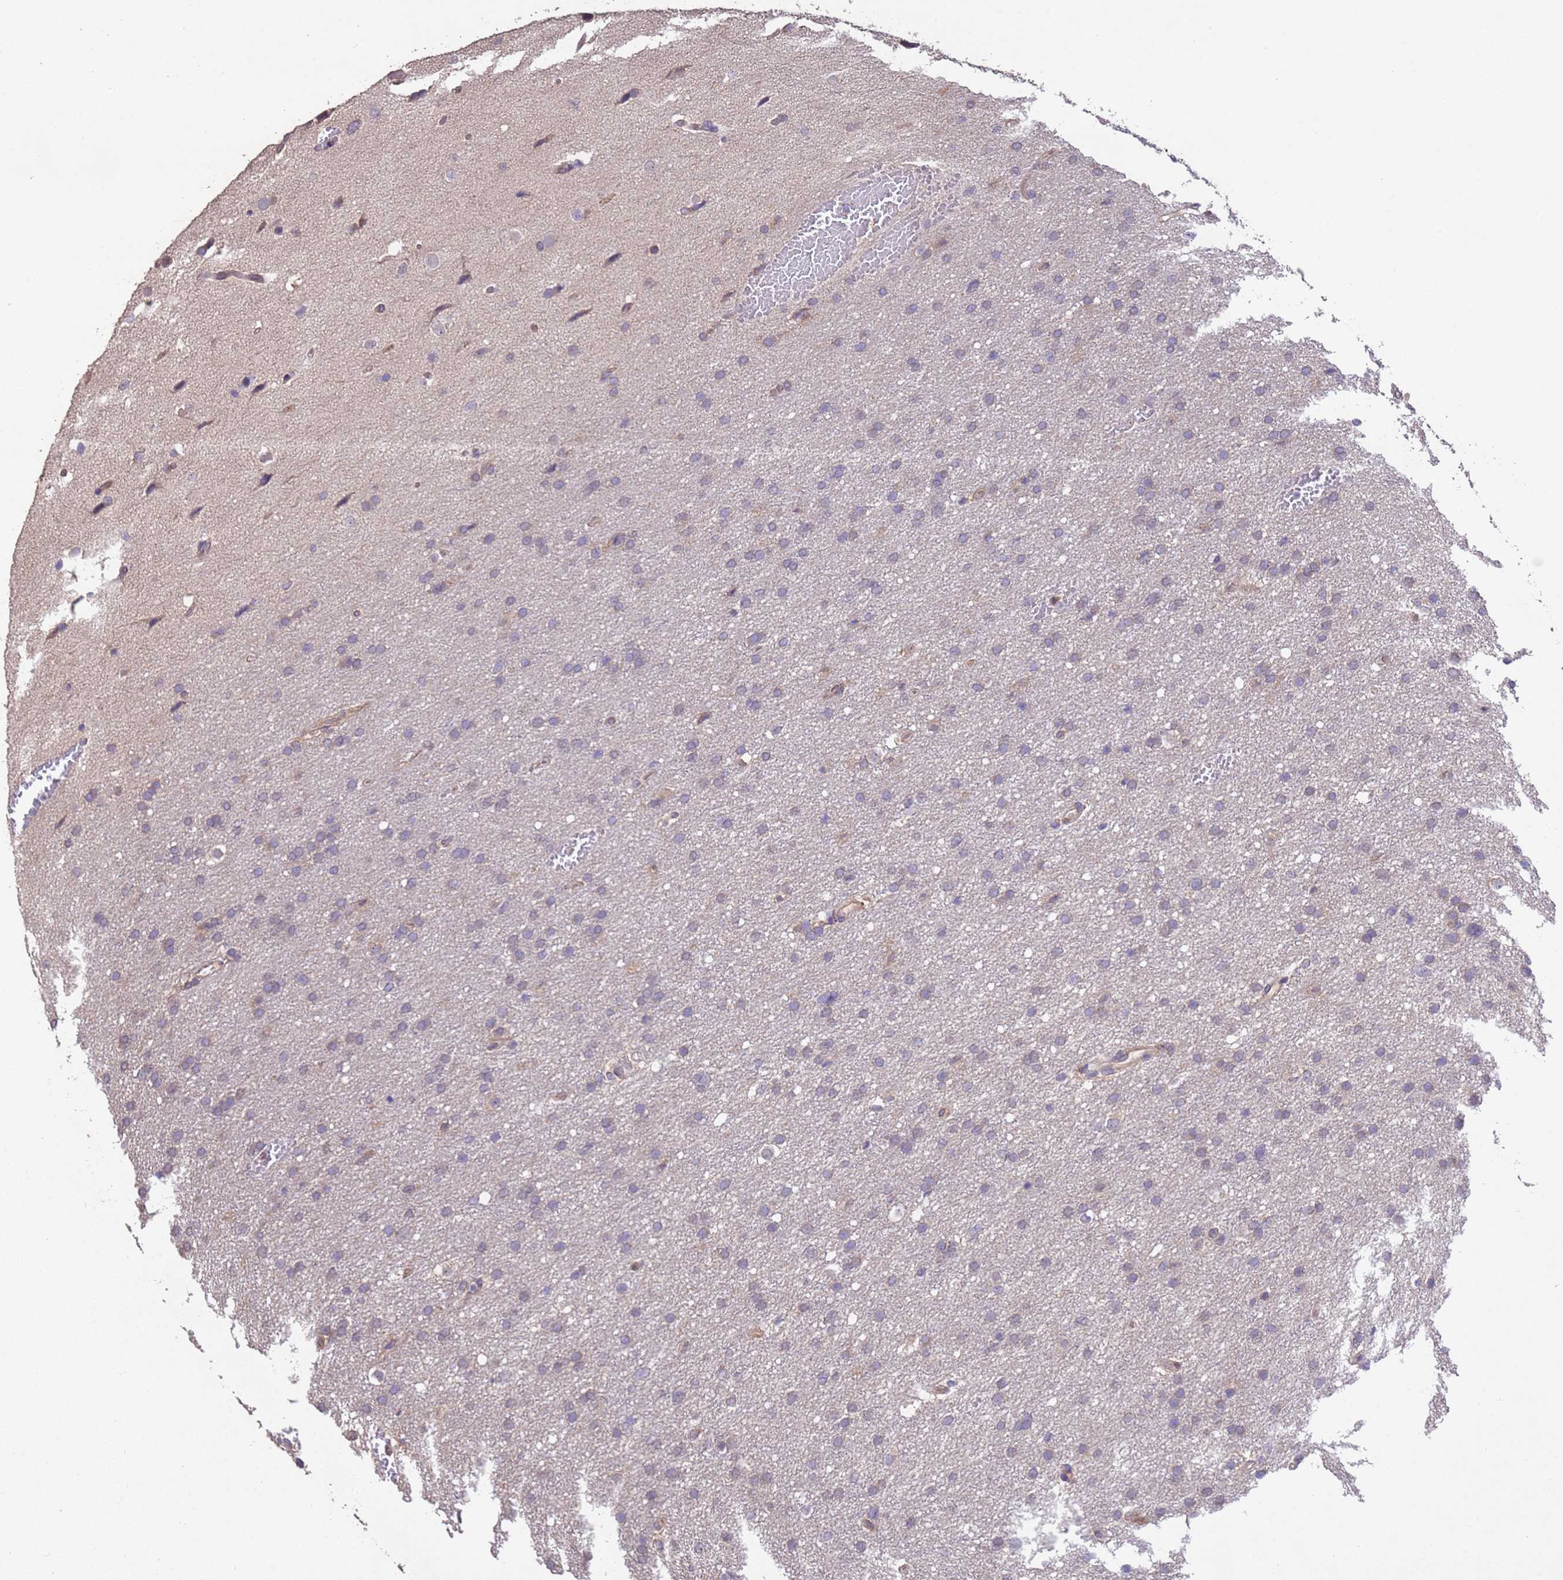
{"staining": {"intensity": "negative", "quantity": "none", "location": "none"}, "tissue": "glioma", "cell_type": "Tumor cells", "image_type": "cancer", "snomed": [{"axis": "morphology", "description": "Glioma, malignant, High grade"}, {"axis": "topography", "description": "Cerebral cortex"}], "caption": "Image shows no significant protein expression in tumor cells of malignant high-grade glioma.", "gene": "NPHP1", "patient": {"sex": "female", "age": 36}}